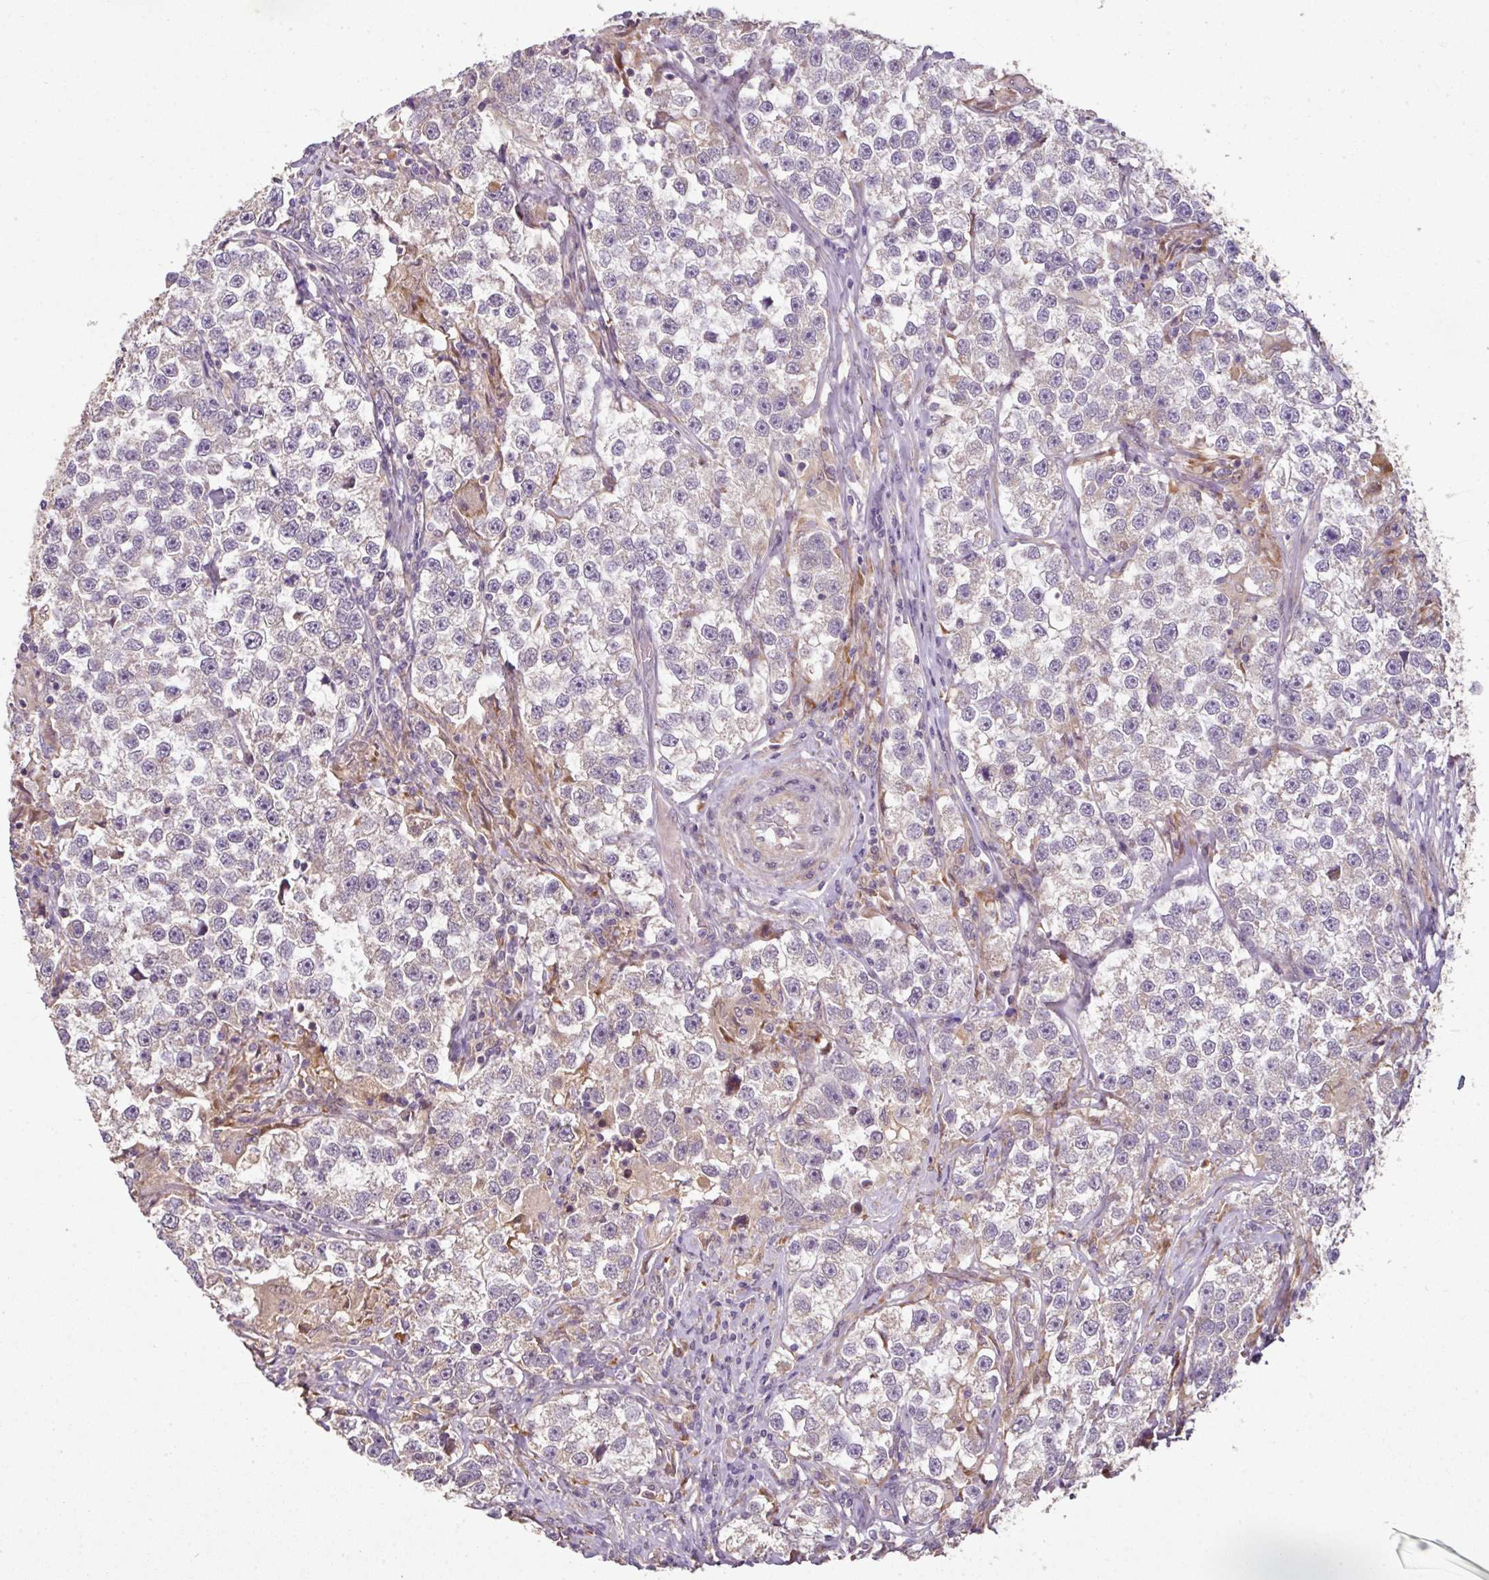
{"staining": {"intensity": "negative", "quantity": "none", "location": "none"}, "tissue": "testis cancer", "cell_type": "Tumor cells", "image_type": "cancer", "snomed": [{"axis": "morphology", "description": "Seminoma, NOS"}, {"axis": "topography", "description": "Testis"}], "caption": "A photomicrograph of human testis cancer (seminoma) is negative for staining in tumor cells.", "gene": "SPCS3", "patient": {"sex": "male", "age": 46}}